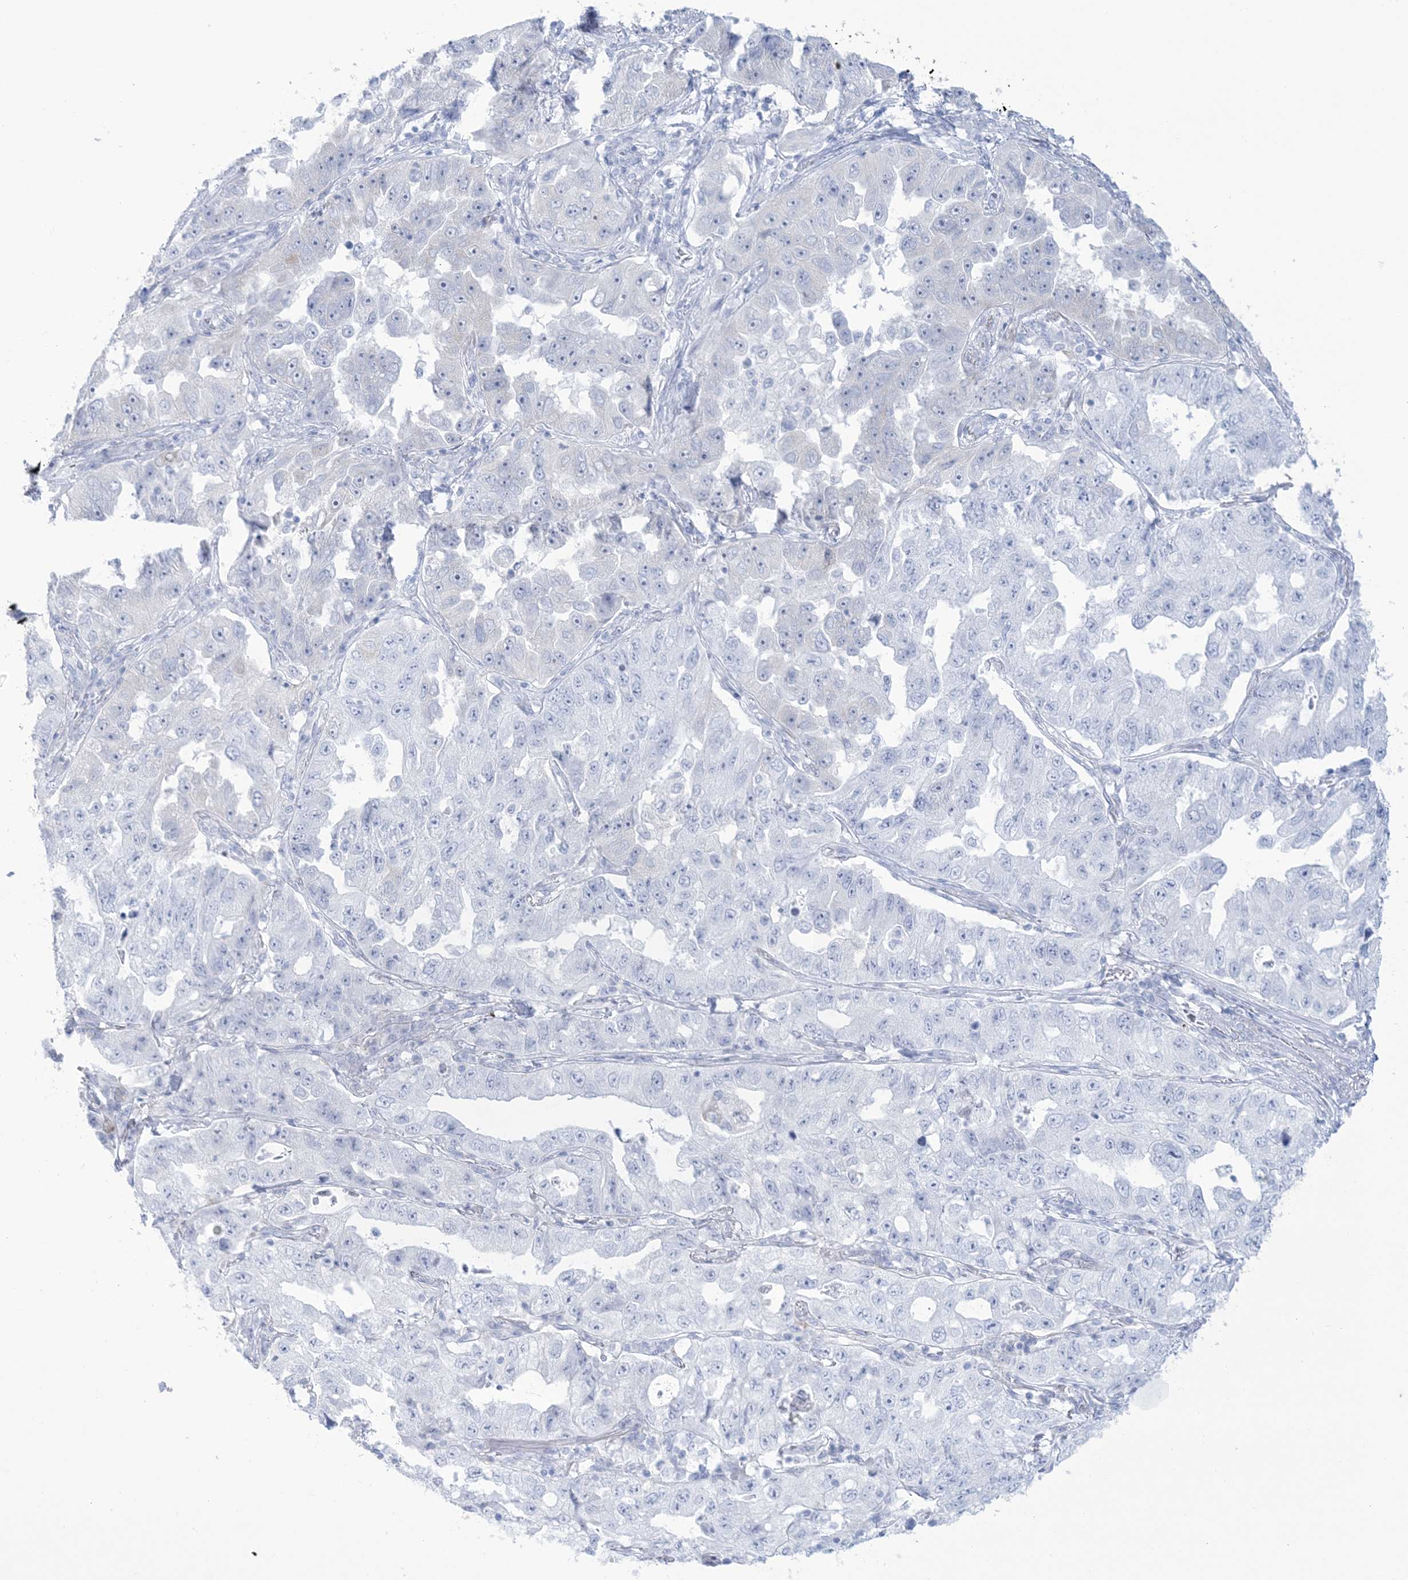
{"staining": {"intensity": "negative", "quantity": "none", "location": "none"}, "tissue": "lung cancer", "cell_type": "Tumor cells", "image_type": "cancer", "snomed": [{"axis": "morphology", "description": "Adenocarcinoma, NOS"}, {"axis": "topography", "description": "Lung"}], "caption": "Immunohistochemistry image of neoplastic tissue: human lung cancer stained with DAB demonstrates no significant protein staining in tumor cells. (DAB immunohistochemistry with hematoxylin counter stain).", "gene": "AGXT", "patient": {"sex": "female", "age": 51}}